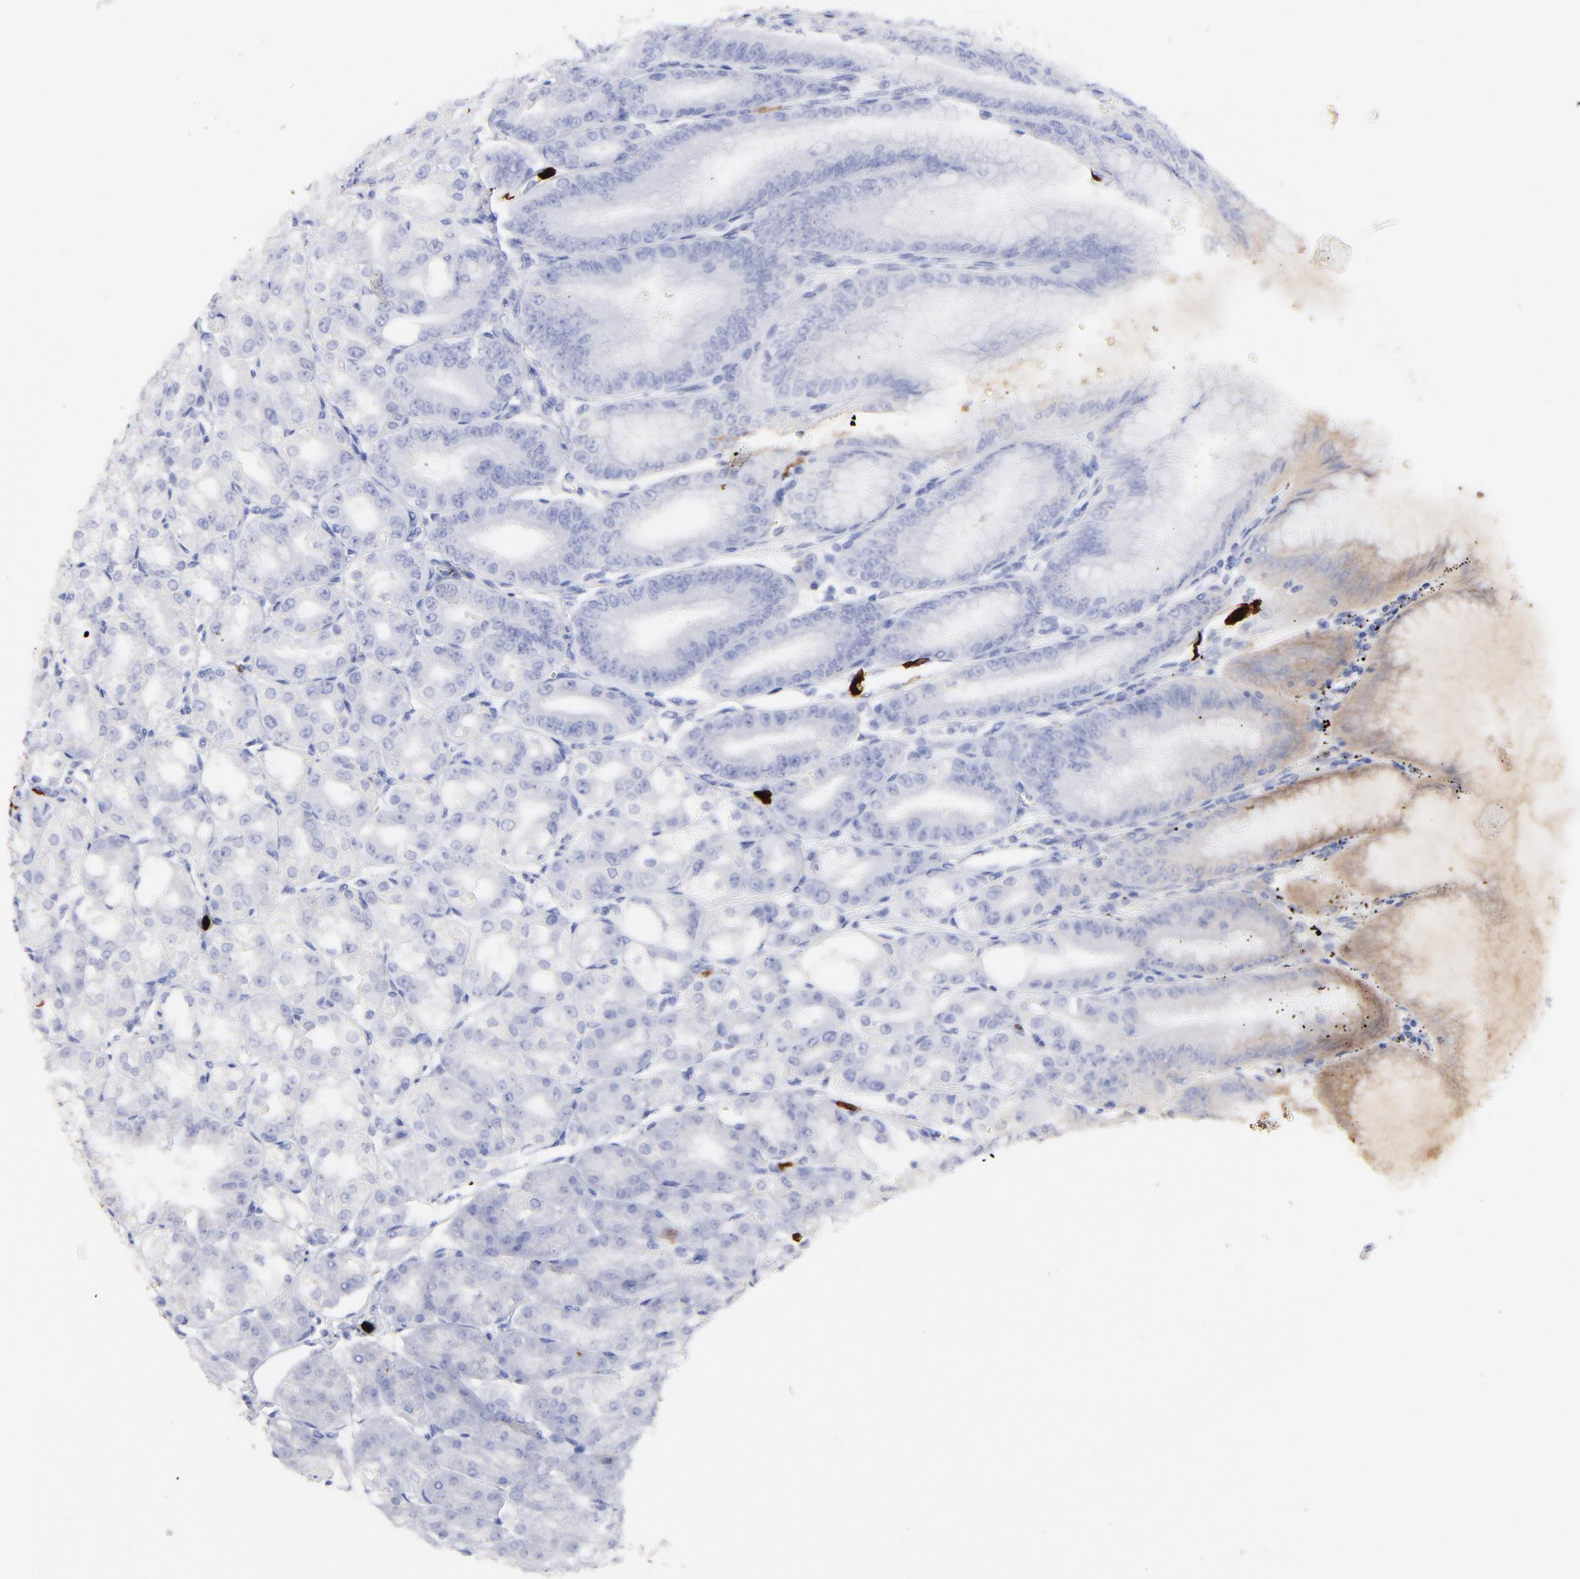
{"staining": {"intensity": "negative", "quantity": "none", "location": "none"}, "tissue": "stomach", "cell_type": "Glandular cells", "image_type": "normal", "snomed": [{"axis": "morphology", "description": "Normal tissue, NOS"}, {"axis": "topography", "description": "Stomach, lower"}], "caption": "Photomicrograph shows no protein positivity in glandular cells of unremarkable stomach. The staining is performed using DAB (3,3'-diaminobenzidine) brown chromogen with nuclei counter-stained in using hematoxylin.", "gene": "S100A12", "patient": {"sex": "male", "age": 71}}